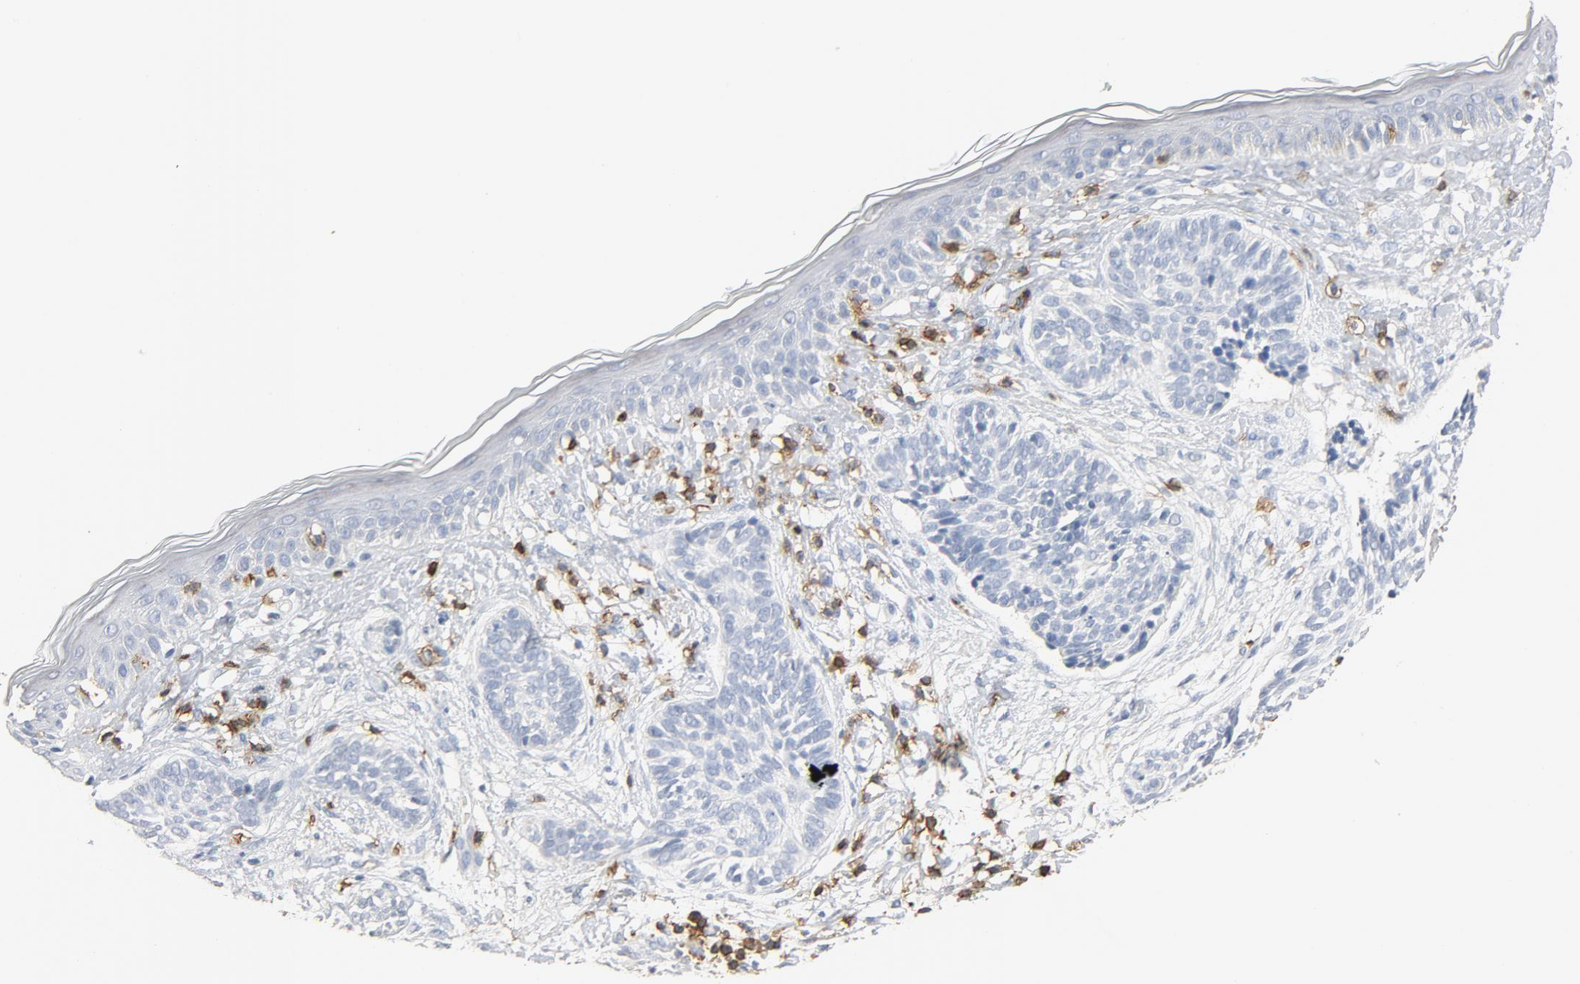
{"staining": {"intensity": "negative", "quantity": "none", "location": "none"}, "tissue": "skin cancer", "cell_type": "Tumor cells", "image_type": "cancer", "snomed": [{"axis": "morphology", "description": "Normal tissue, NOS"}, {"axis": "morphology", "description": "Basal cell carcinoma"}, {"axis": "topography", "description": "Skin"}], "caption": "Human skin basal cell carcinoma stained for a protein using immunohistochemistry (IHC) shows no staining in tumor cells.", "gene": "CD247", "patient": {"sex": "male", "age": 63}}